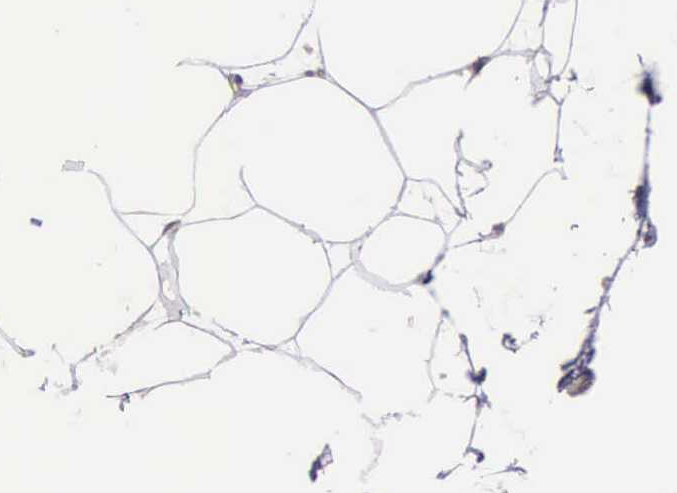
{"staining": {"intensity": "negative", "quantity": ">75%", "location": "none"}, "tissue": "adipose tissue", "cell_type": "Adipocytes", "image_type": "normal", "snomed": [{"axis": "morphology", "description": "Normal tissue, NOS"}, {"axis": "morphology", "description": "Duct carcinoma"}, {"axis": "topography", "description": "Breast"}, {"axis": "topography", "description": "Adipose tissue"}], "caption": "Histopathology image shows no protein expression in adipocytes of normal adipose tissue. (DAB (3,3'-diaminobenzidine) immunohistochemistry (IHC) with hematoxylin counter stain).", "gene": "RAB39B", "patient": {"sex": "female", "age": 37}}